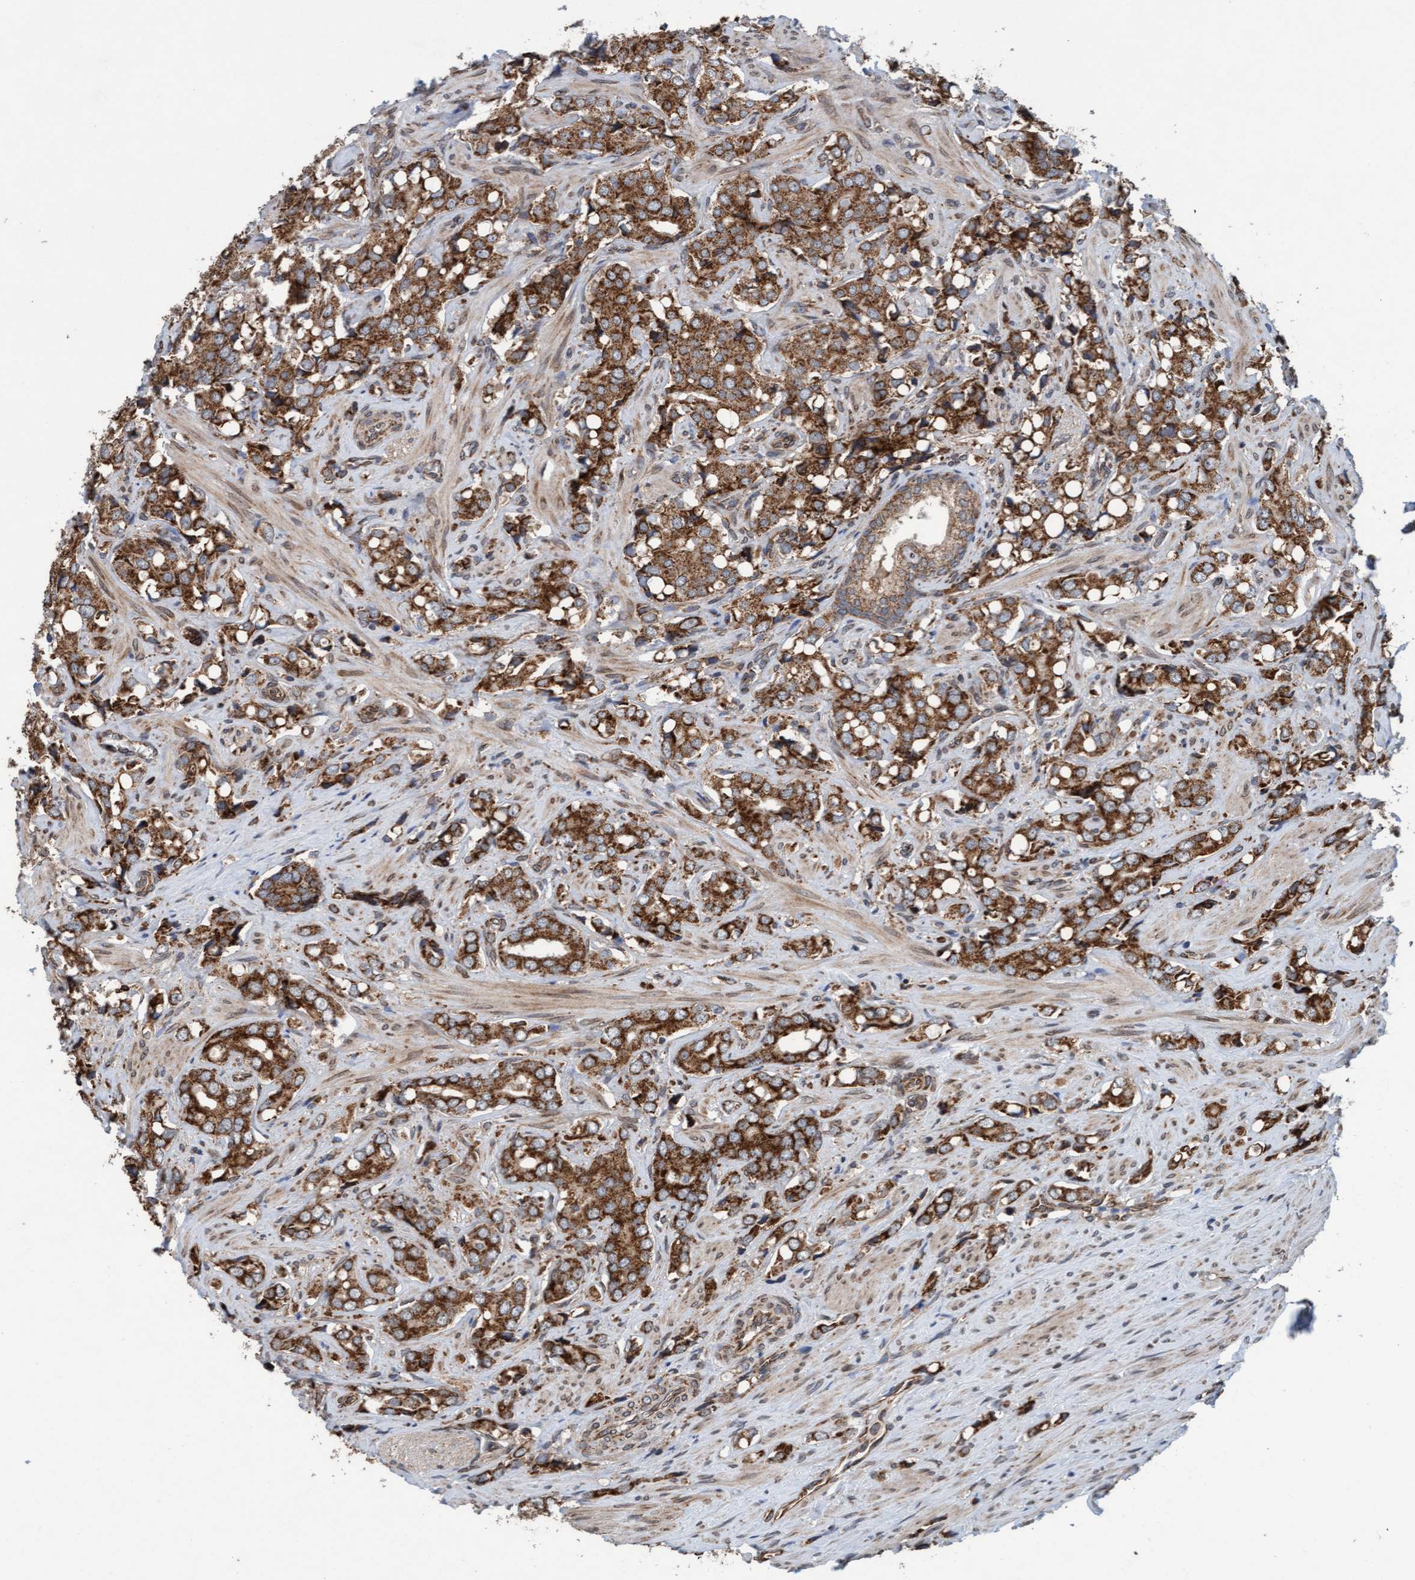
{"staining": {"intensity": "strong", "quantity": ">75%", "location": "cytoplasmic/membranous"}, "tissue": "prostate cancer", "cell_type": "Tumor cells", "image_type": "cancer", "snomed": [{"axis": "morphology", "description": "Adenocarcinoma, High grade"}, {"axis": "topography", "description": "Prostate"}], "caption": "Immunohistochemistry (IHC) histopathology image of prostate cancer (high-grade adenocarcinoma) stained for a protein (brown), which exhibits high levels of strong cytoplasmic/membranous positivity in about >75% of tumor cells.", "gene": "MRPS23", "patient": {"sex": "male", "age": 52}}